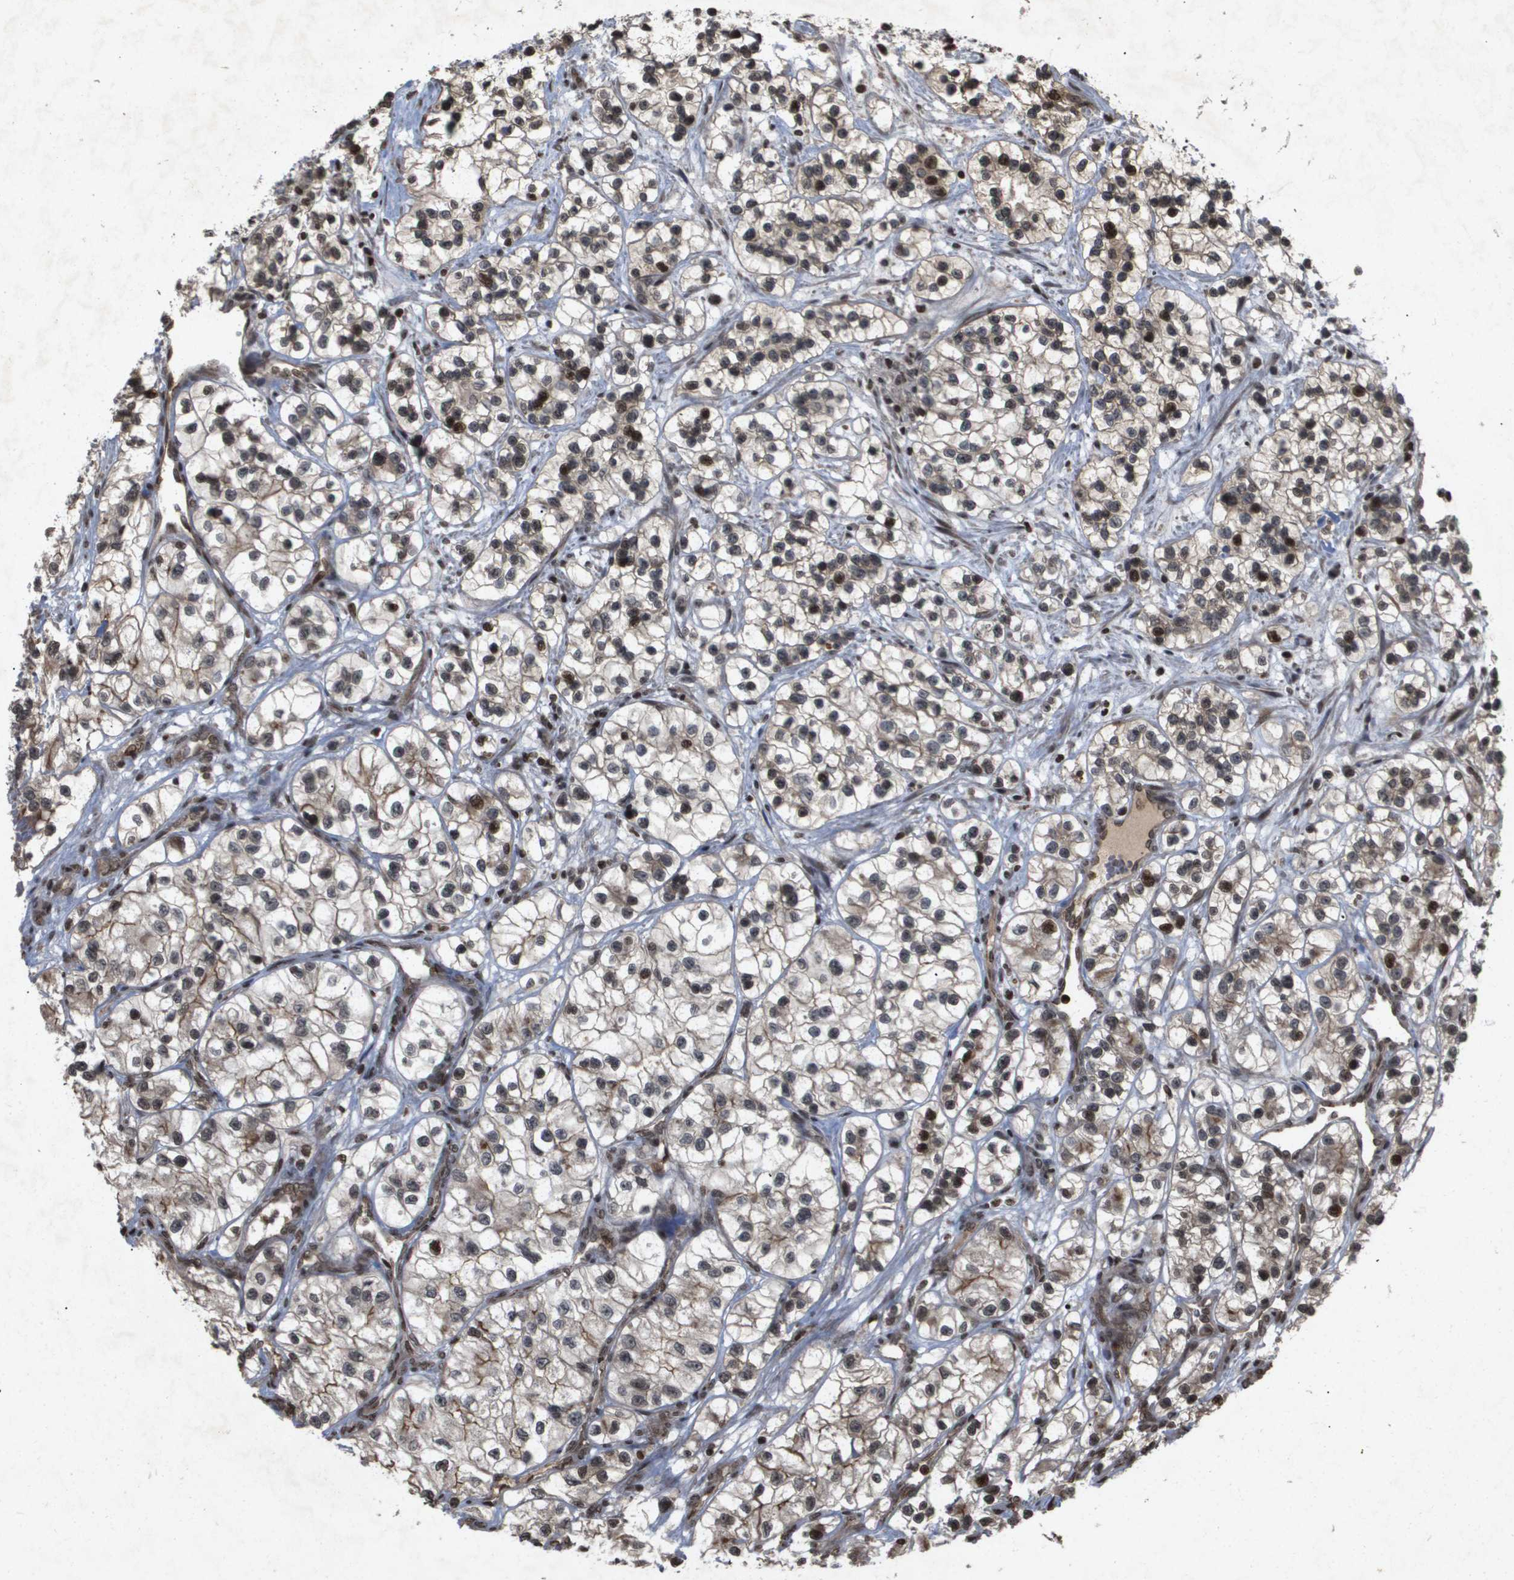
{"staining": {"intensity": "weak", "quantity": "<25%", "location": "cytoplasmic/membranous,nuclear"}, "tissue": "renal cancer", "cell_type": "Tumor cells", "image_type": "cancer", "snomed": [{"axis": "morphology", "description": "Adenocarcinoma, NOS"}, {"axis": "topography", "description": "Kidney"}], "caption": "The IHC micrograph has no significant staining in tumor cells of adenocarcinoma (renal) tissue. Nuclei are stained in blue.", "gene": "HSPA6", "patient": {"sex": "female", "age": 57}}